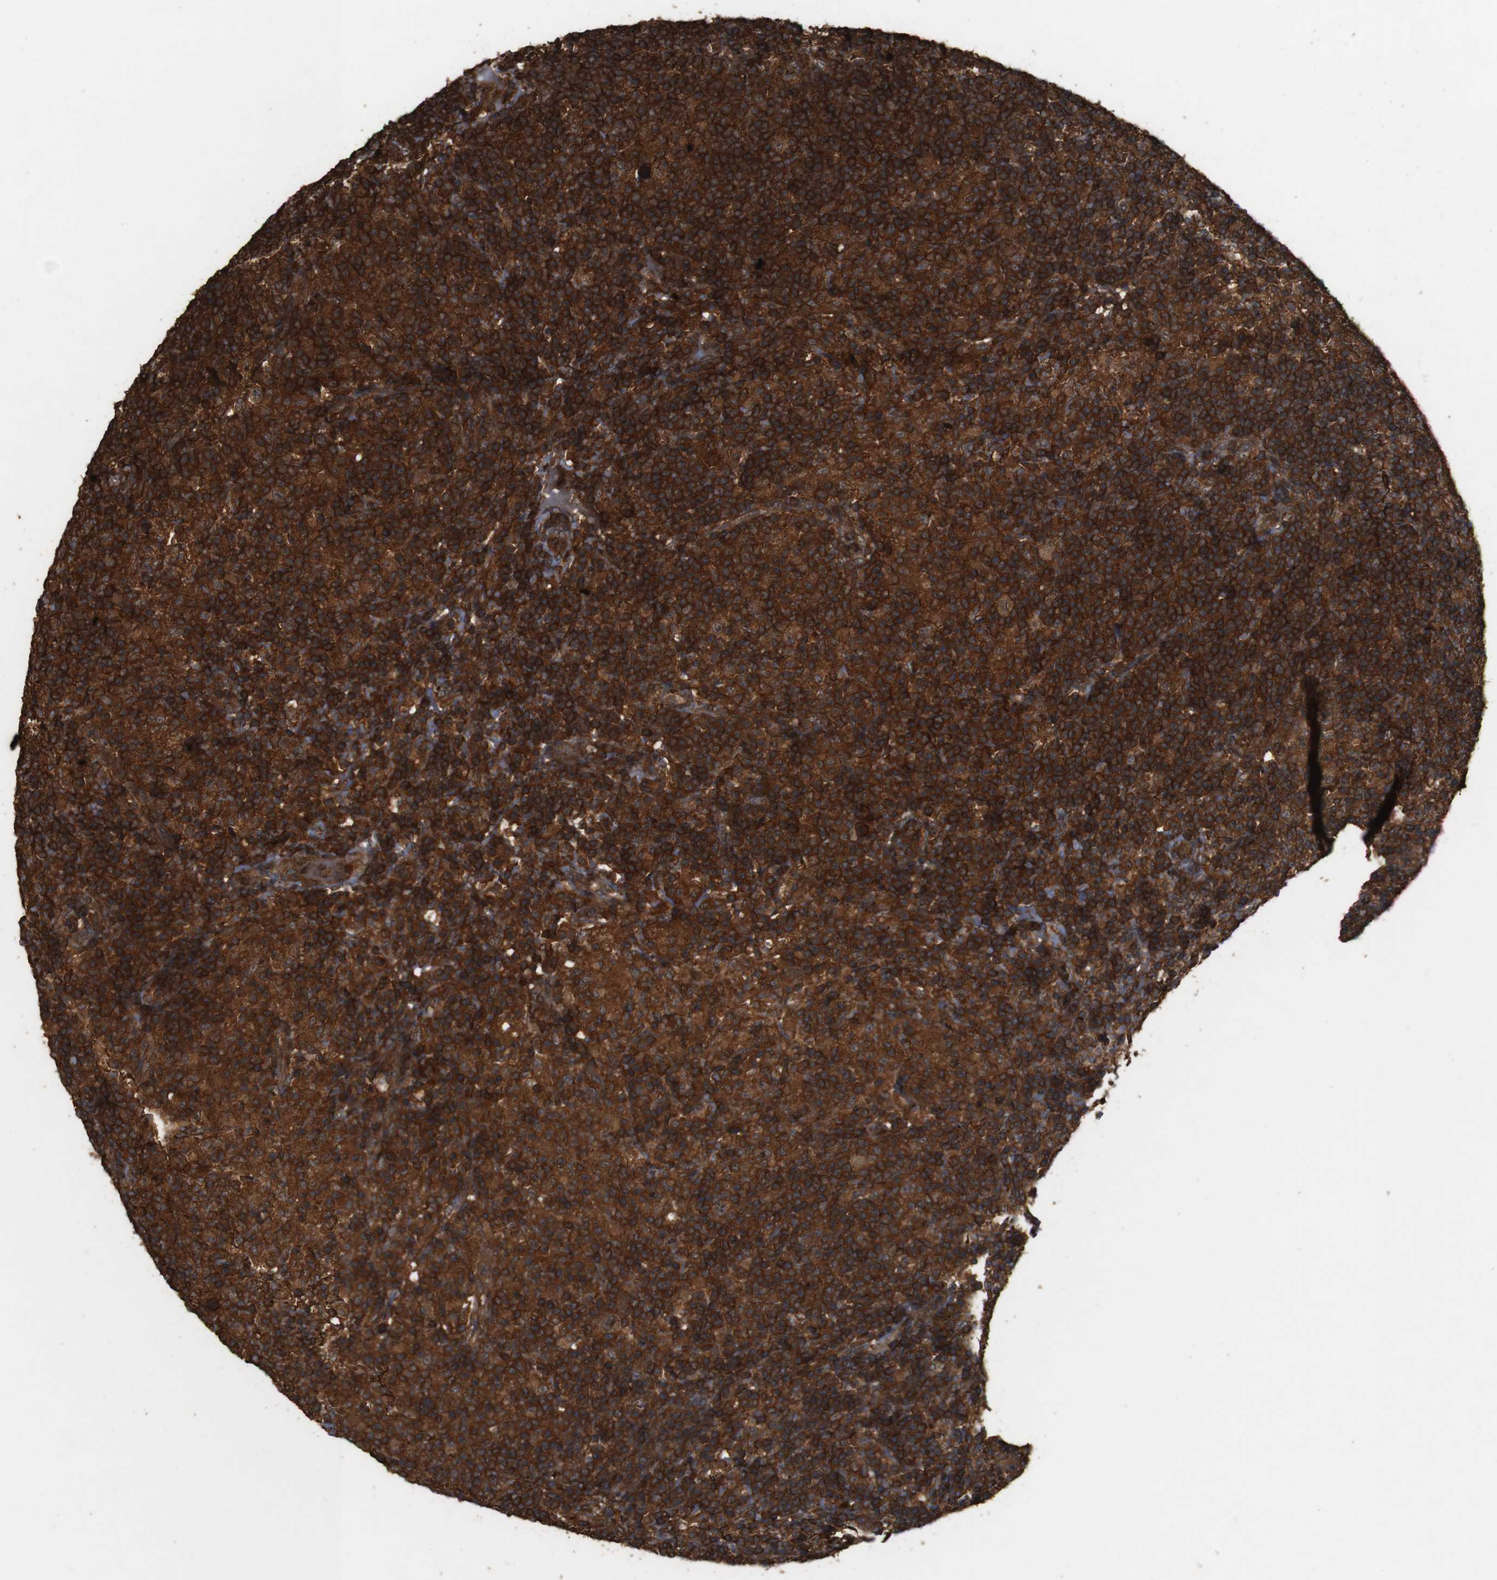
{"staining": {"intensity": "strong", "quantity": ">75%", "location": "cytoplasmic/membranous"}, "tissue": "lymphoma", "cell_type": "Tumor cells", "image_type": "cancer", "snomed": [{"axis": "morphology", "description": "Hodgkin's disease, NOS"}, {"axis": "topography", "description": "Lymph node"}], "caption": "Immunohistochemical staining of lymphoma displays high levels of strong cytoplasmic/membranous staining in about >75% of tumor cells. Ihc stains the protein of interest in brown and the nuclei are stained blue.", "gene": "BAG4", "patient": {"sex": "male", "age": 70}}